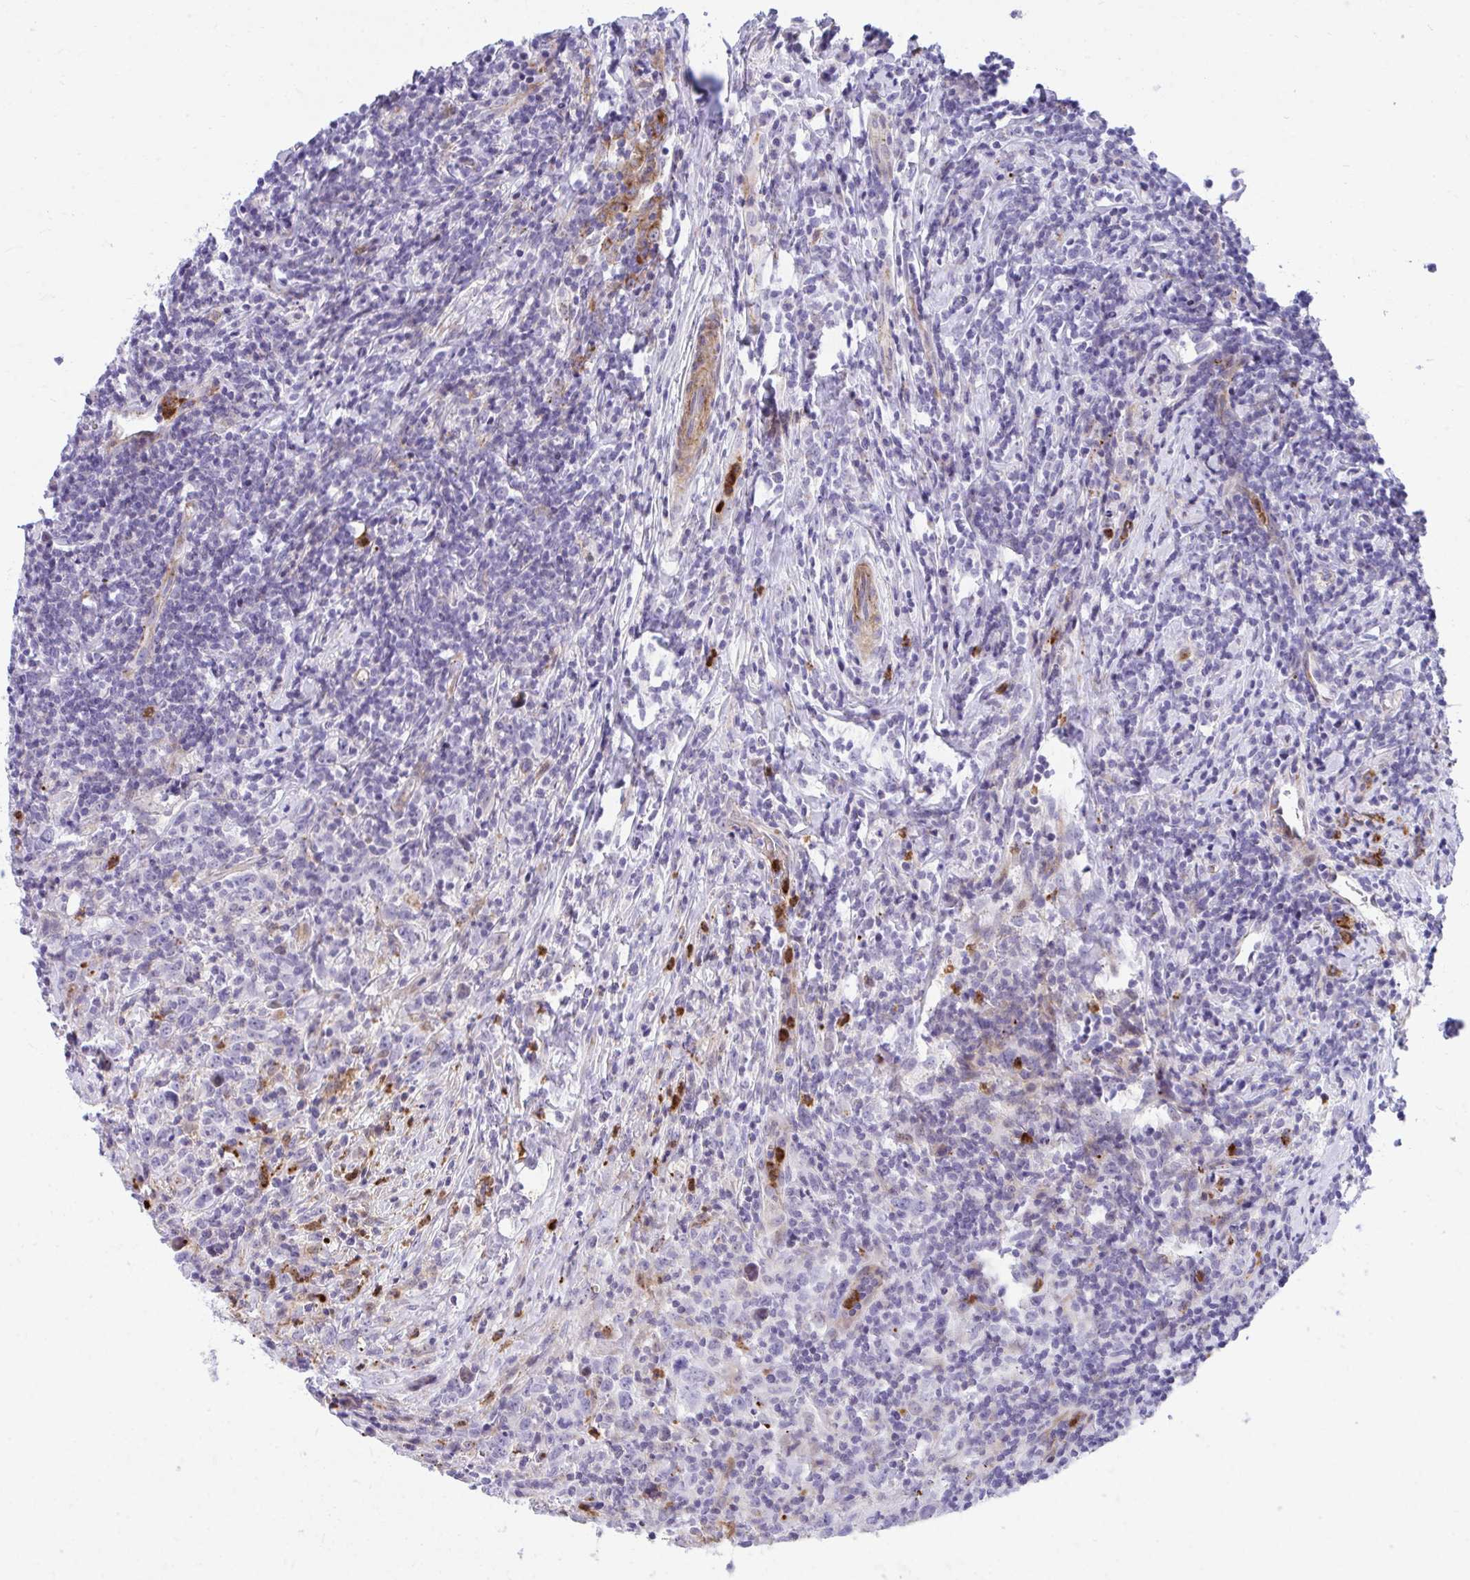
{"staining": {"intensity": "negative", "quantity": "none", "location": "none"}, "tissue": "lymphoma", "cell_type": "Tumor cells", "image_type": "cancer", "snomed": [{"axis": "morphology", "description": "Hodgkin's disease, NOS"}, {"axis": "topography", "description": "Lymph node"}], "caption": "Protein analysis of lymphoma demonstrates no significant positivity in tumor cells.", "gene": "CSTB", "patient": {"sex": "female", "age": 18}}